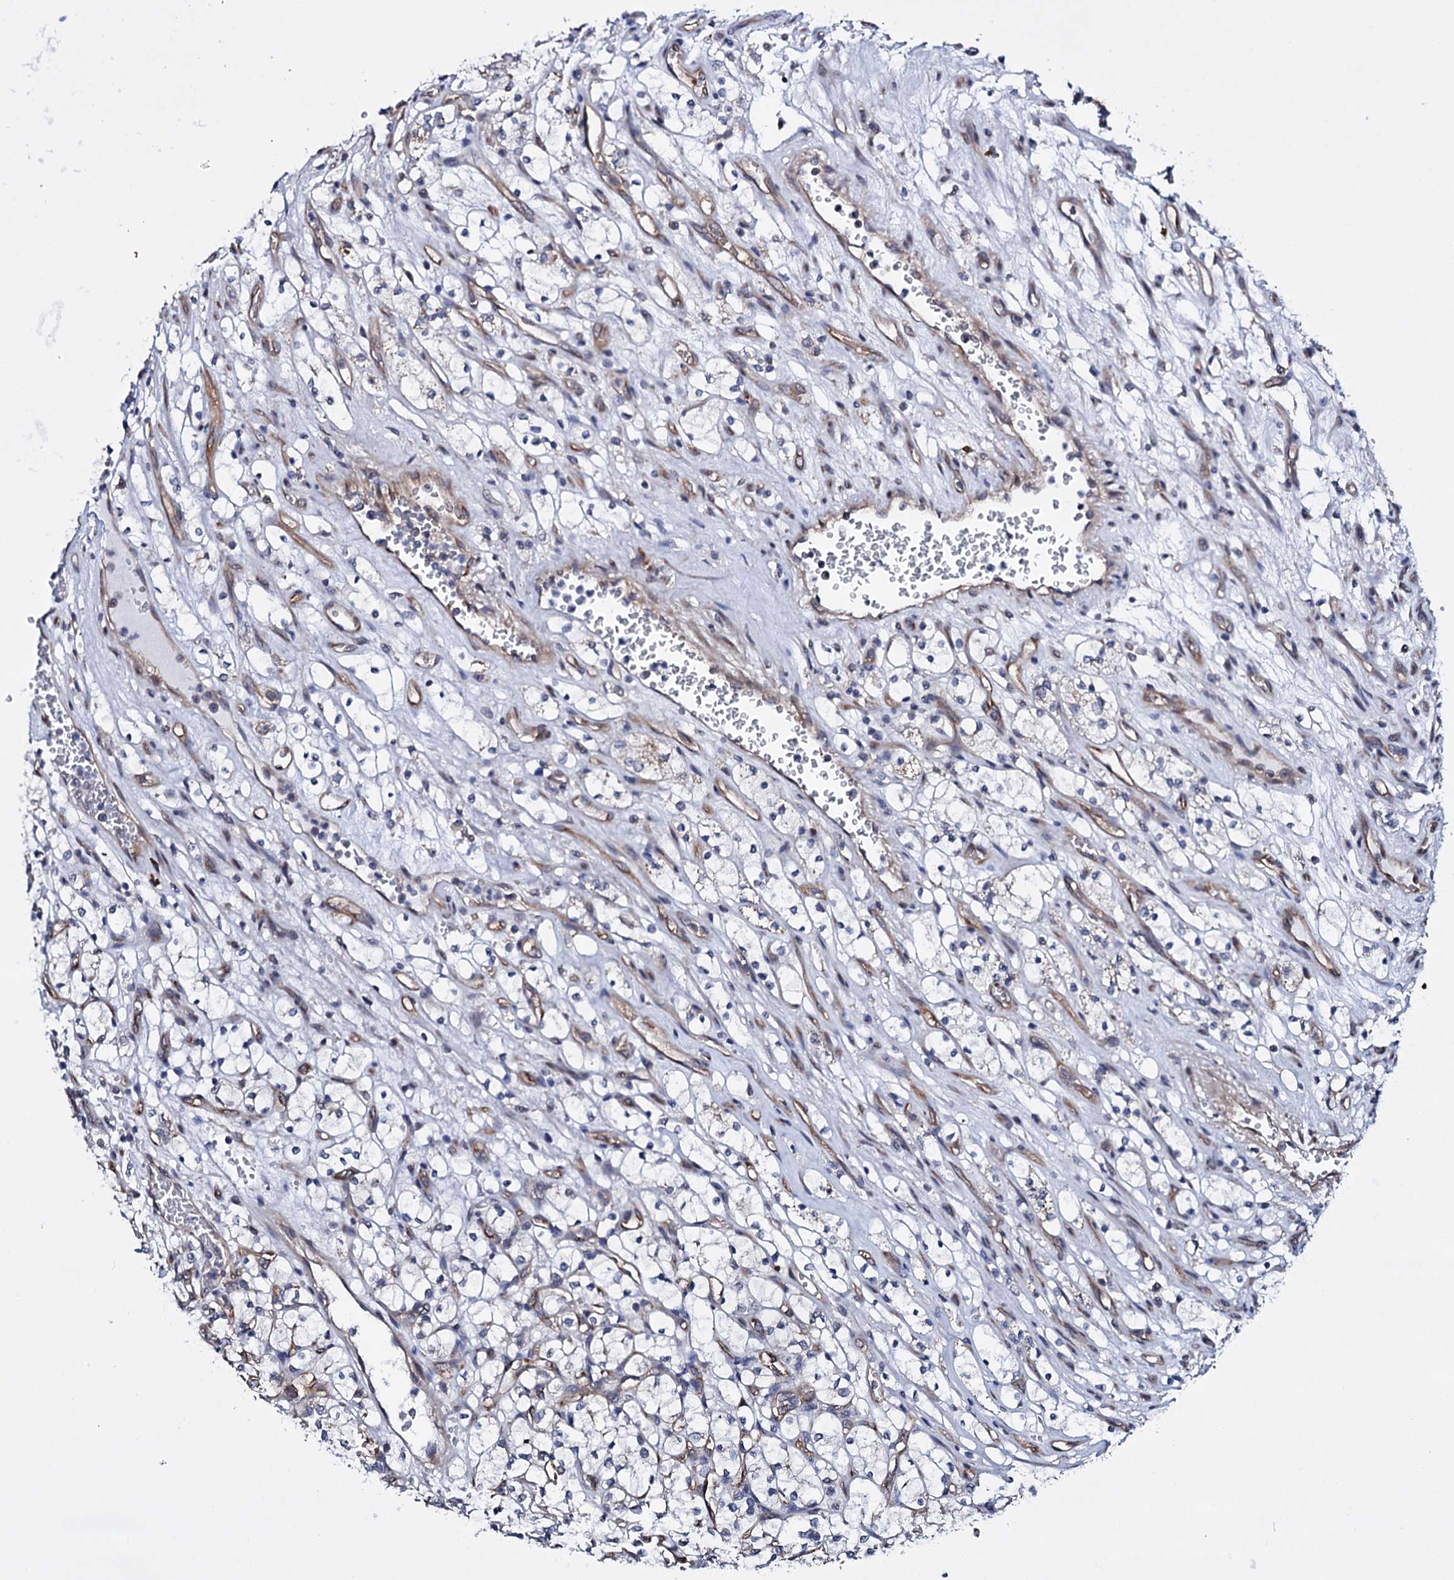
{"staining": {"intensity": "negative", "quantity": "none", "location": "none"}, "tissue": "renal cancer", "cell_type": "Tumor cells", "image_type": "cancer", "snomed": [{"axis": "morphology", "description": "Adenocarcinoma, NOS"}, {"axis": "topography", "description": "Kidney"}], "caption": "High power microscopy photomicrograph of an IHC histopathology image of adenocarcinoma (renal), revealing no significant staining in tumor cells.", "gene": "GAREM1", "patient": {"sex": "female", "age": 69}}